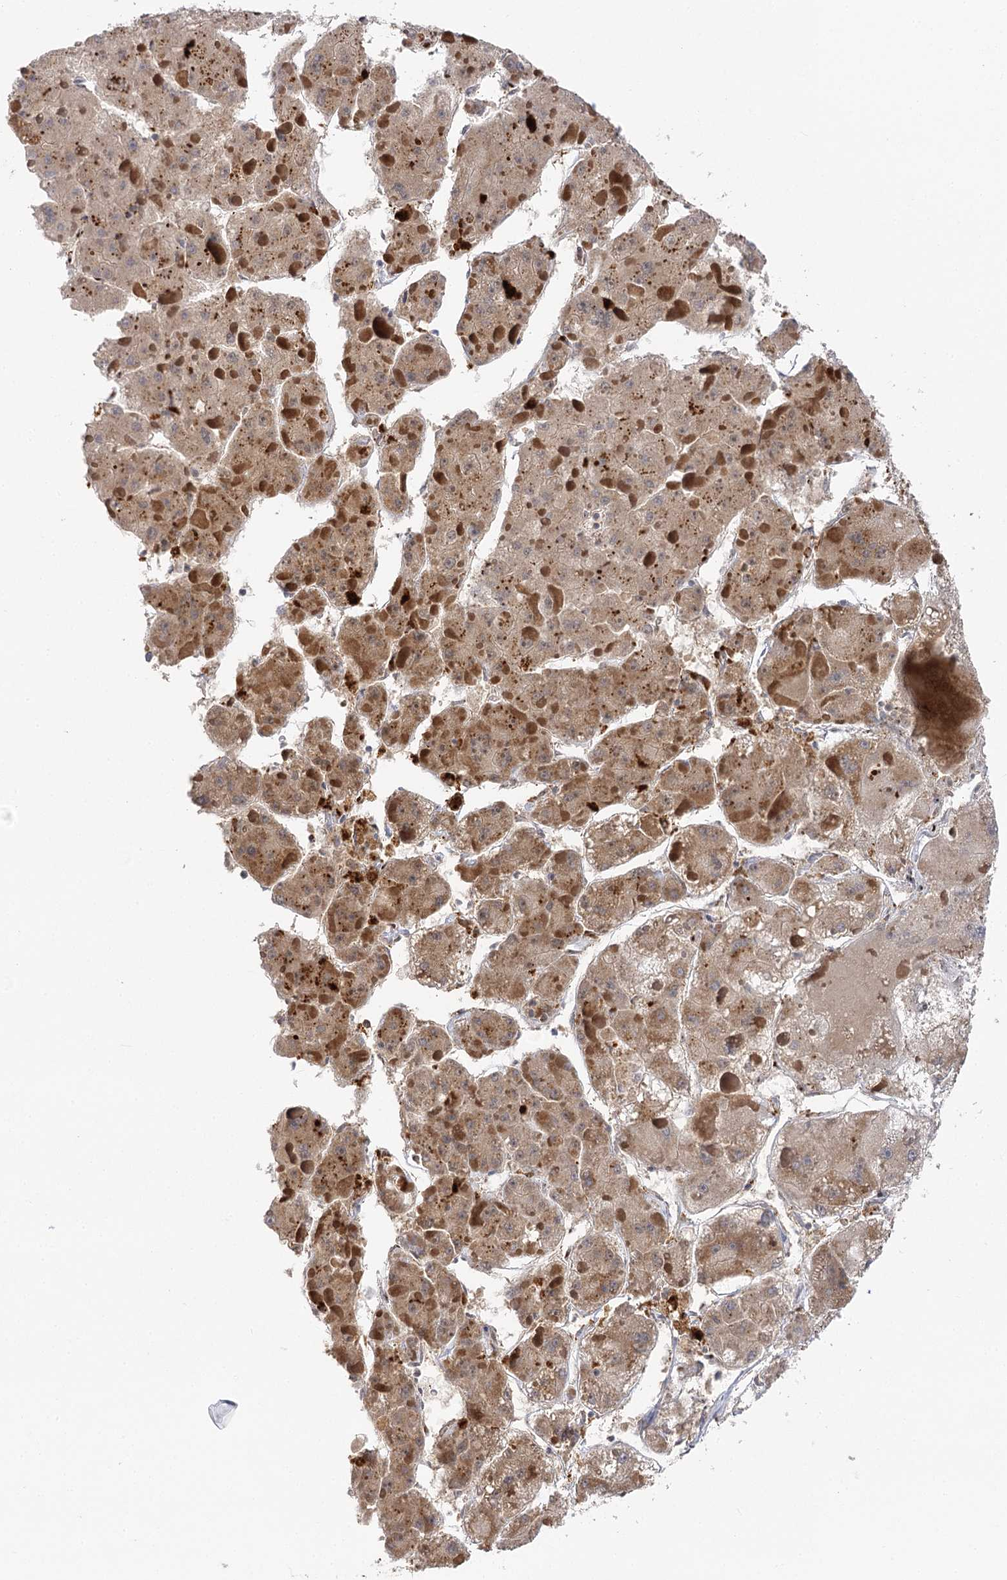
{"staining": {"intensity": "weak", "quantity": ">75%", "location": "cytoplasmic/membranous"}, "tissue": "liver cancer", "cell_type": "Tumor cells", "image_type": "cancer", "snomed": [{"axis": "morphology", "description": "Carcinoma, Hepatocellular, NOS"}, {"axis": "topography", "description": "Liver"}], "caption": "Liver cancer (hepatocellular carcinoma) was stained to show a protein in brown. There is low levels of weak cytoplasmic/membranous positivity in about >75% of tumor cells.", "gene": "SEC24B", "patient": {"sex": "female", "age": 73}}